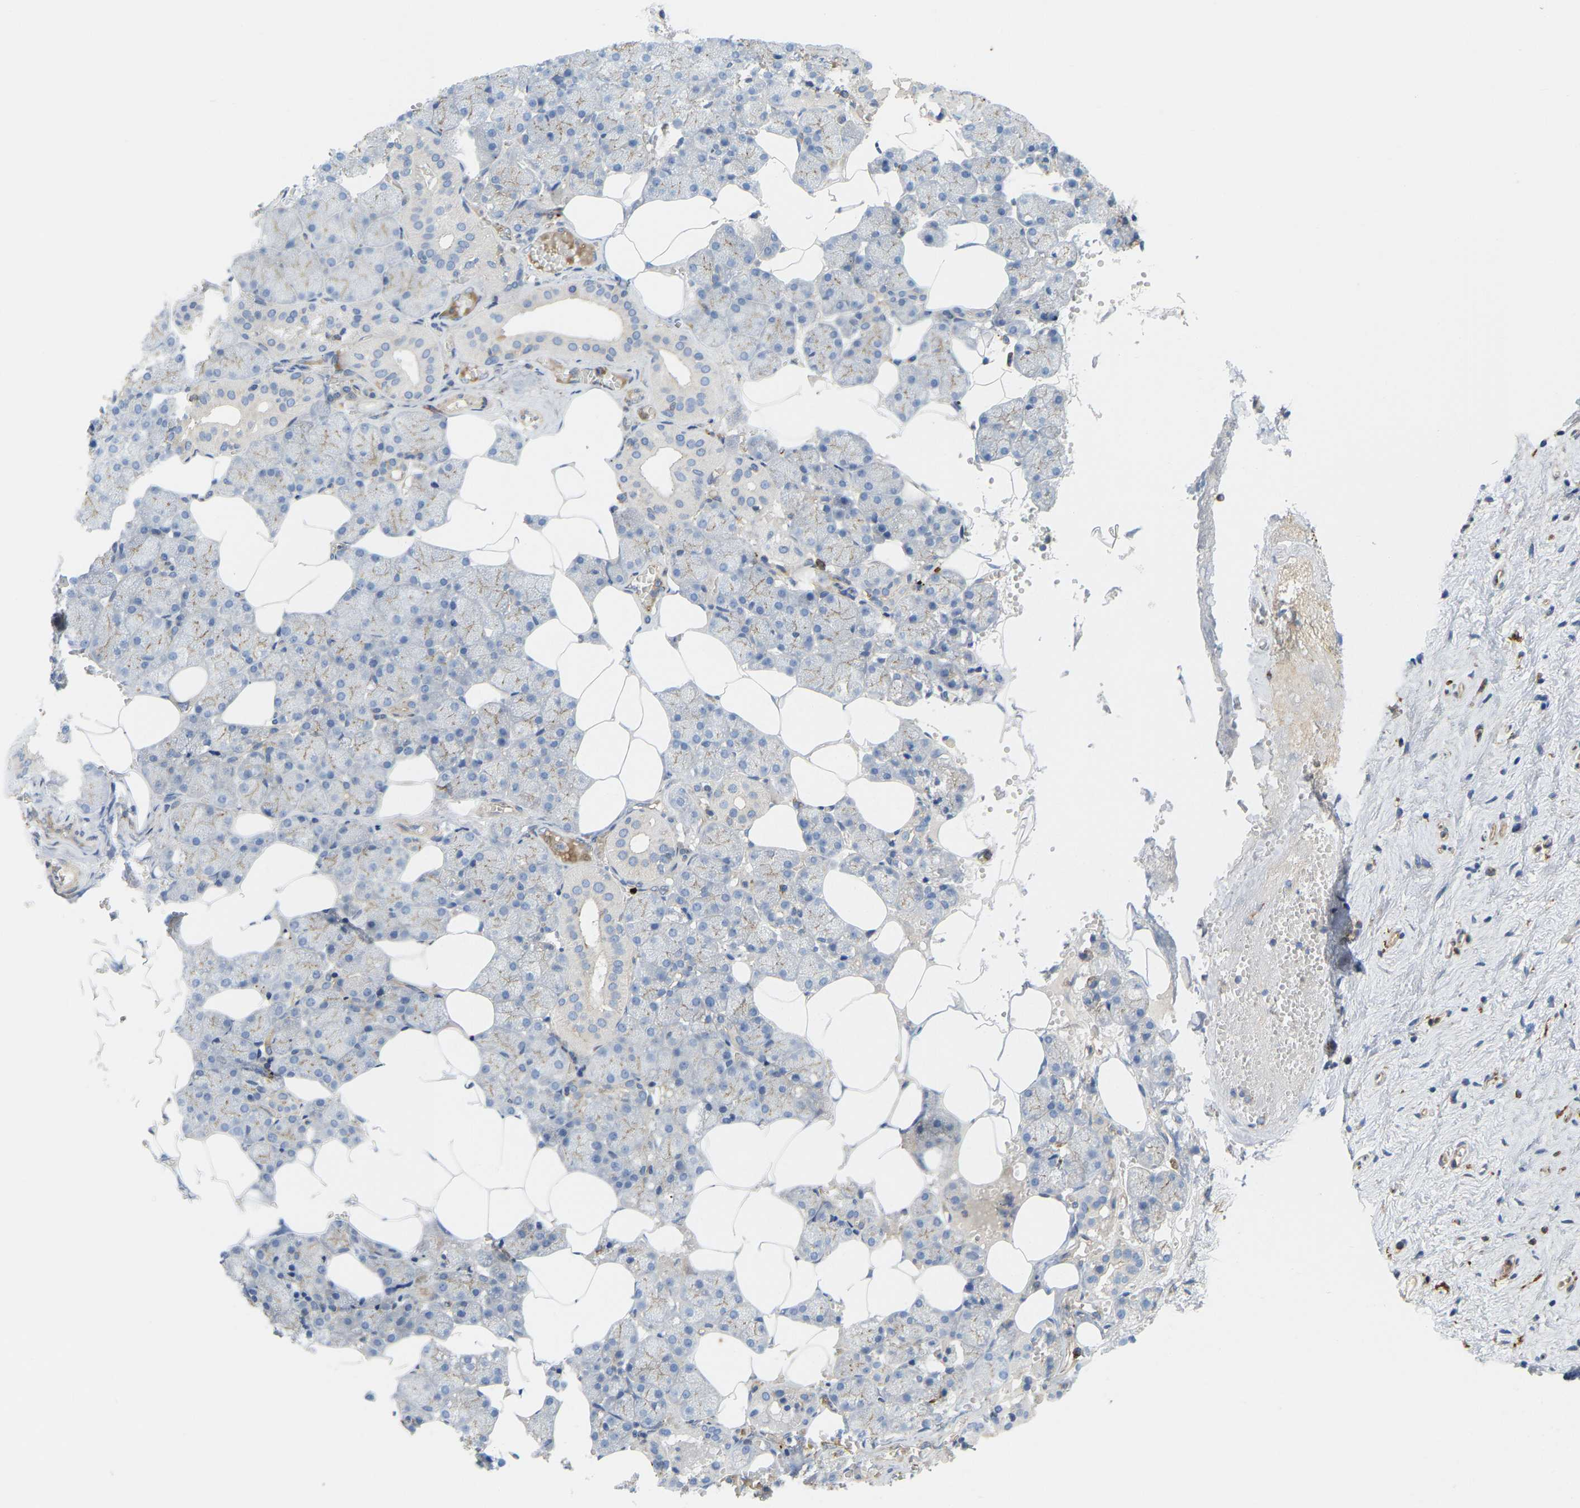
{"staining": {"intensity": "weak", "quantity": "<25%", "location": "cytoplasmic/membranous"}, "tissue": "salivary gland", "cell_type": "Glandular cells", "image_type": "normal", "snomed": [{"axis": "morphology", "description": "Normal tissue, NOS"}, {"axis": "topography", "description": "Salivary gland"}], "caption": "A high-resolution histopathology image shows immunohistochemistry staining of benign salivary gland, which shows no significant positivity in glandular cells.", "gene": "PICALM", "patient": {"sex": "male", "age": 62}}